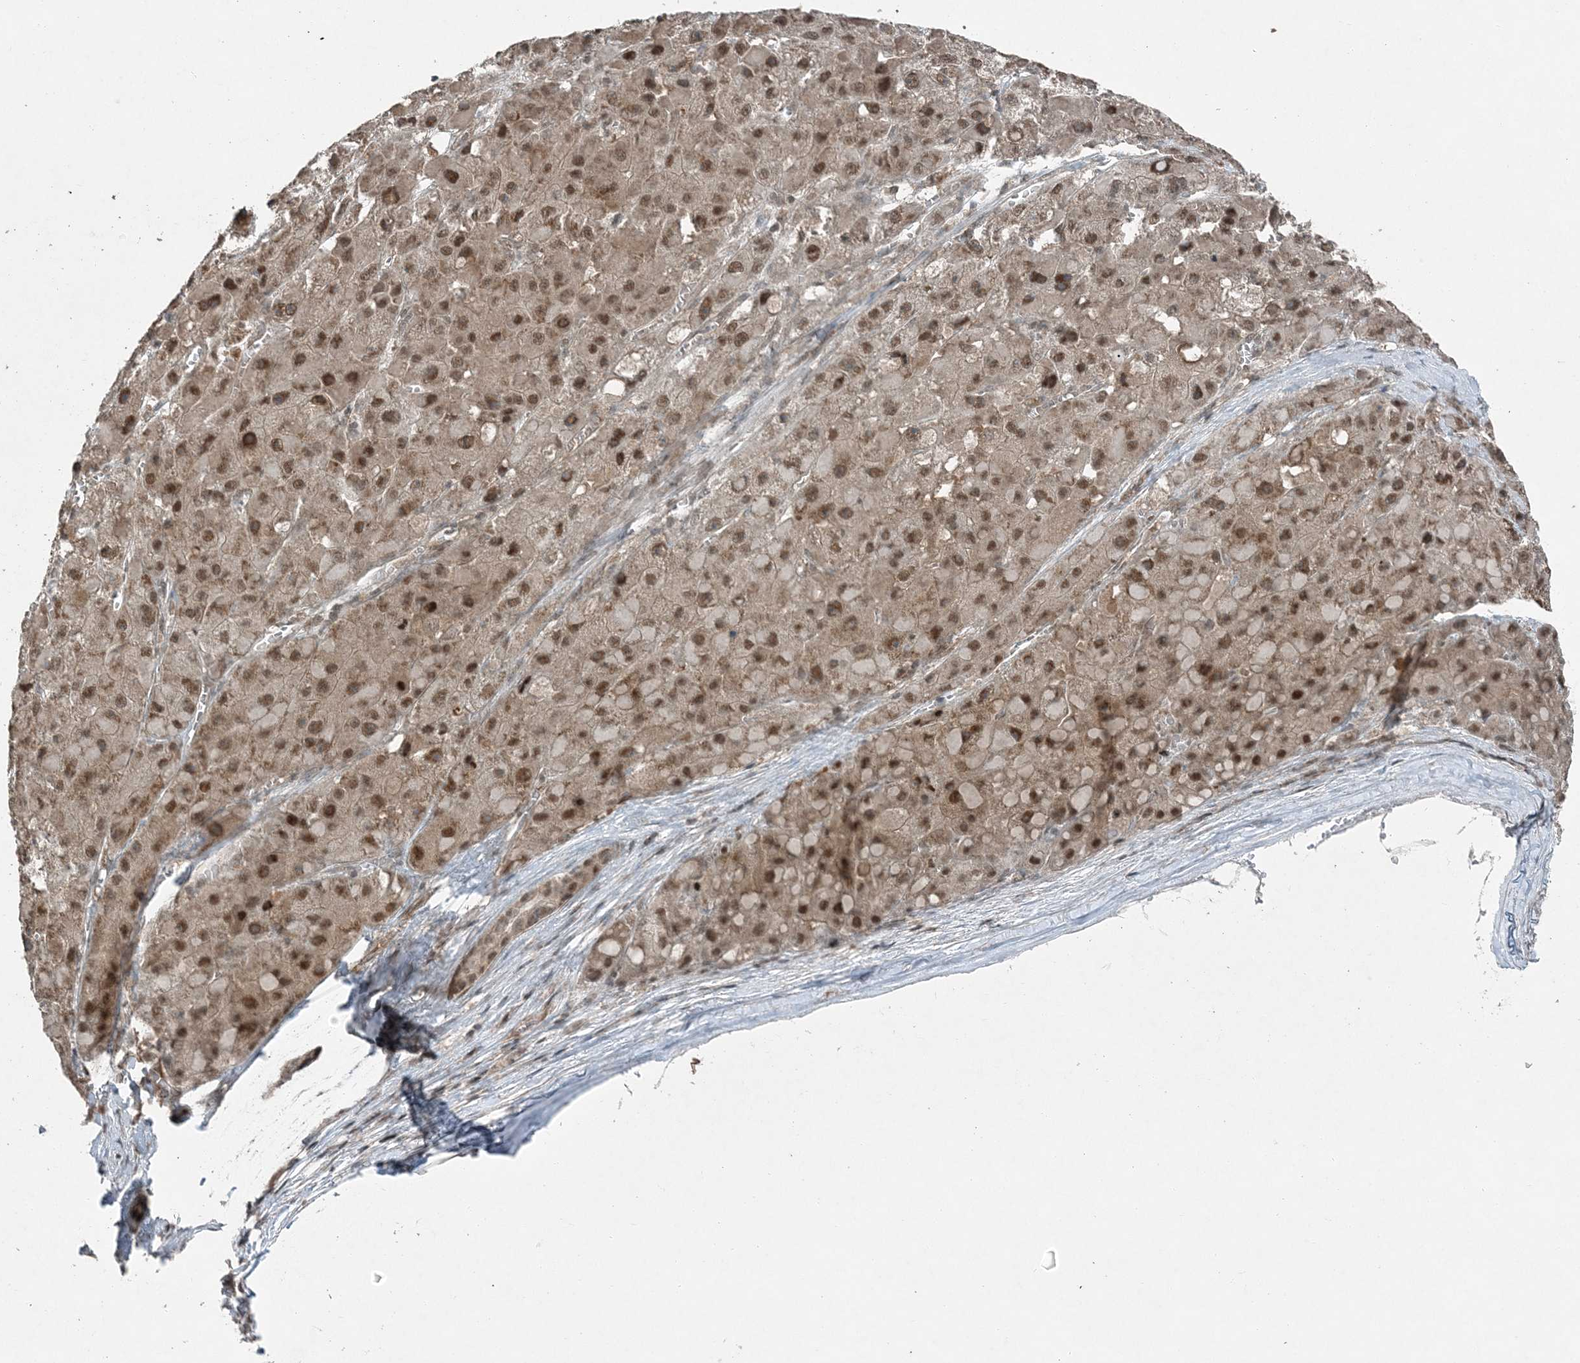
{"staining": {"intensity": "moderate", "quantity": ">75%", "location": "nuclear"}, "tissue": "liver cancer", "cell_type": "Tumor cells", "image_type": "cancer", "snomed": [{"axis": "morphology", "description": "Carcinoma, Hepatocellular, NOS"}, {"axis": "topography", "description": "Liver"}], "caption": "About >75% of tumor cells in human liver hepatocellular carcinoma display moderate nuclear protein expression as visualized by brown immunohistochemical staining.", "gene": "COPS7B", "patient": {"sex": "female", "age": 73}}